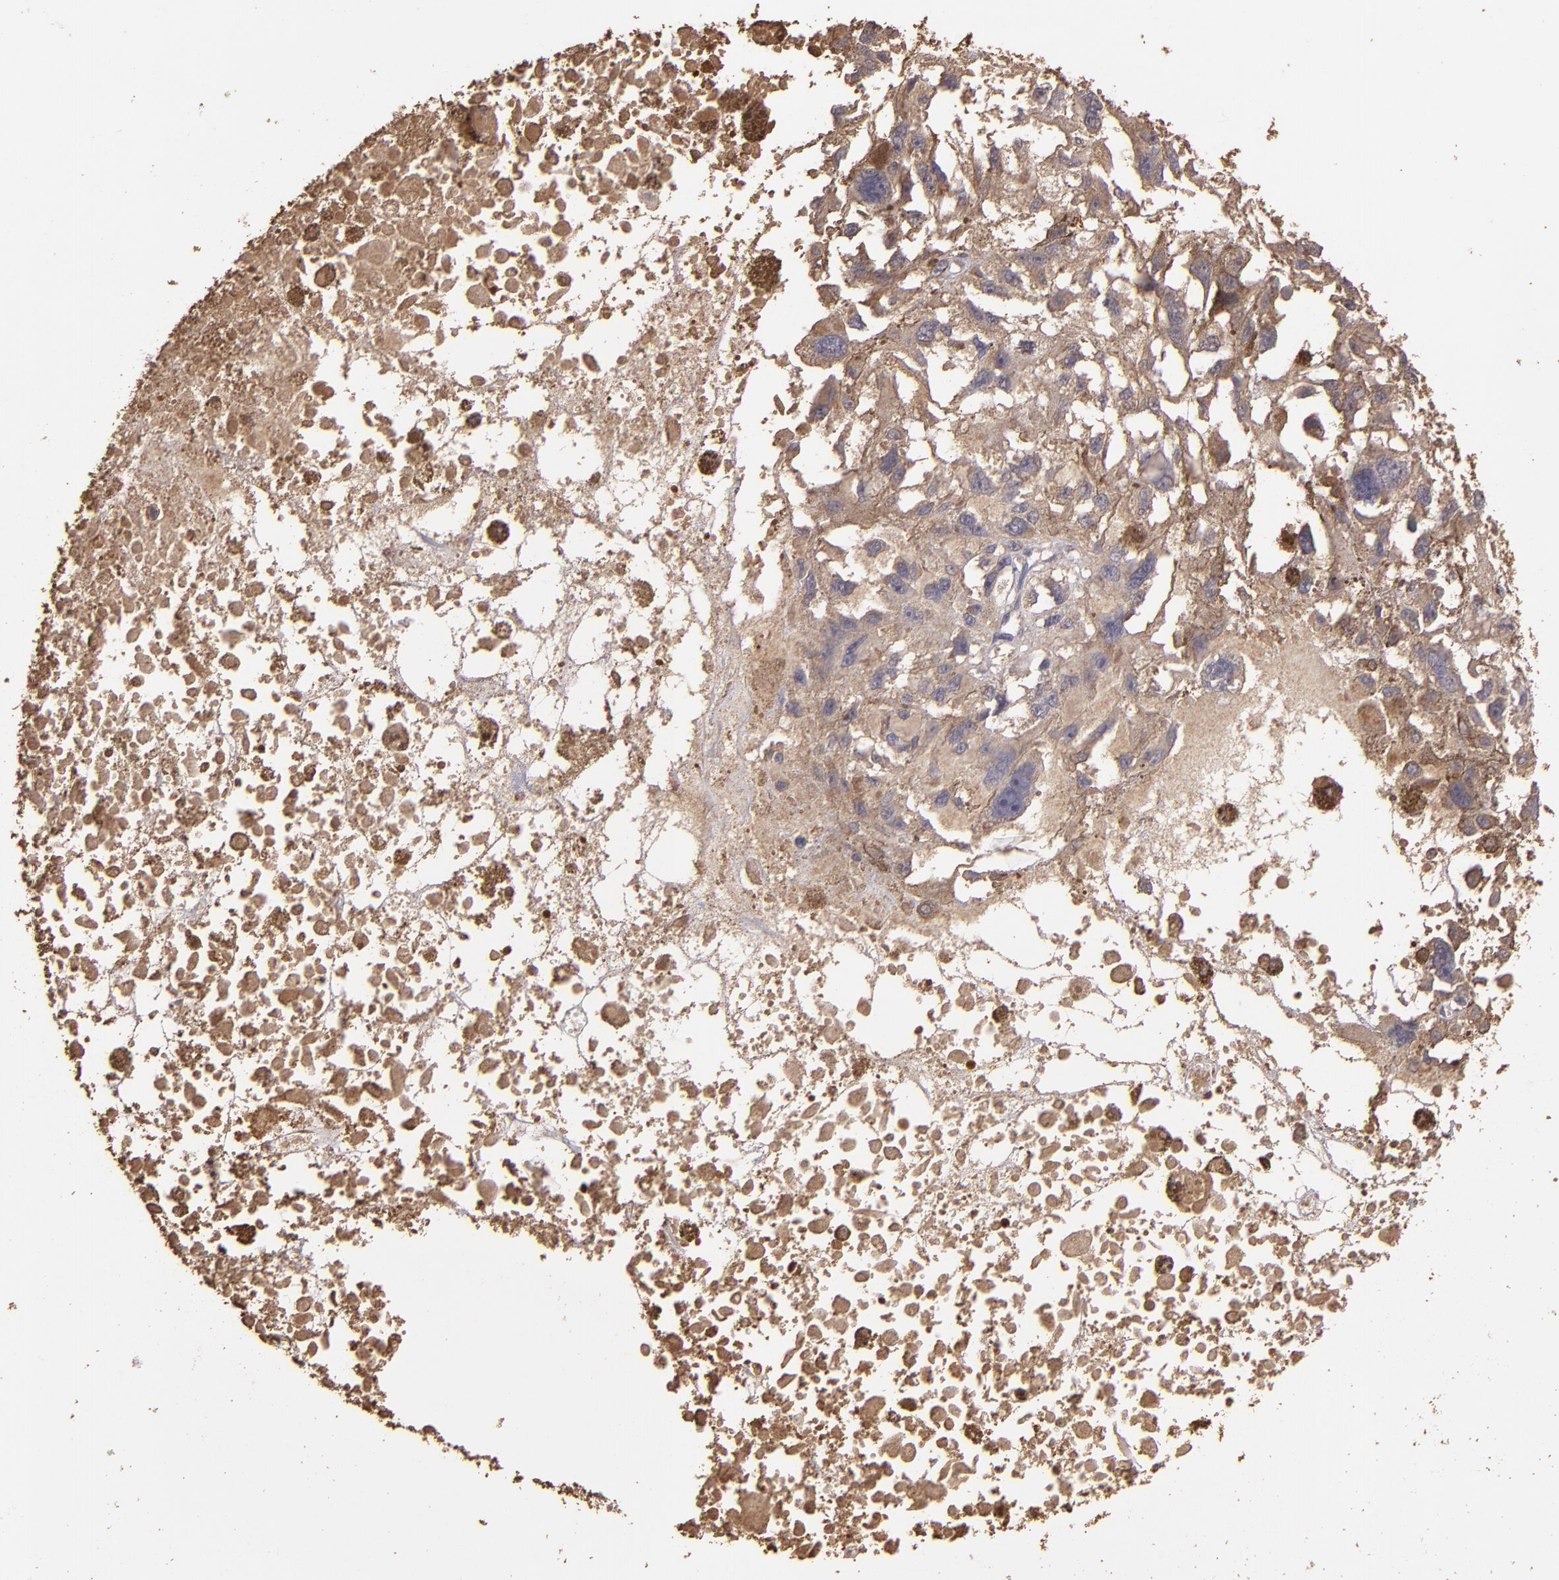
{"staining": {"intensity": "moderate", "quantity": ">75%", "location": "cytoplasmic/membranous"}, "tissue": "melanoma", "cell_type": "Tumor cells", "image_type": "cancer", "snomed": [{"axis": "morphology", "description": "Malignant melanoma, Metastatic site"}, {"axis": "topography", "description": "Lymph node"}], "caption": "Immunohistochemistry of melanoma displays medium levels of moderate cytoplasmic/membranous staining in approximately >75% of tumor cells. (Brightfield microscopy of DAB IHC at high magnification).", "gene": "HECTD1", "patient": {"sex": "male", "age": 59}}